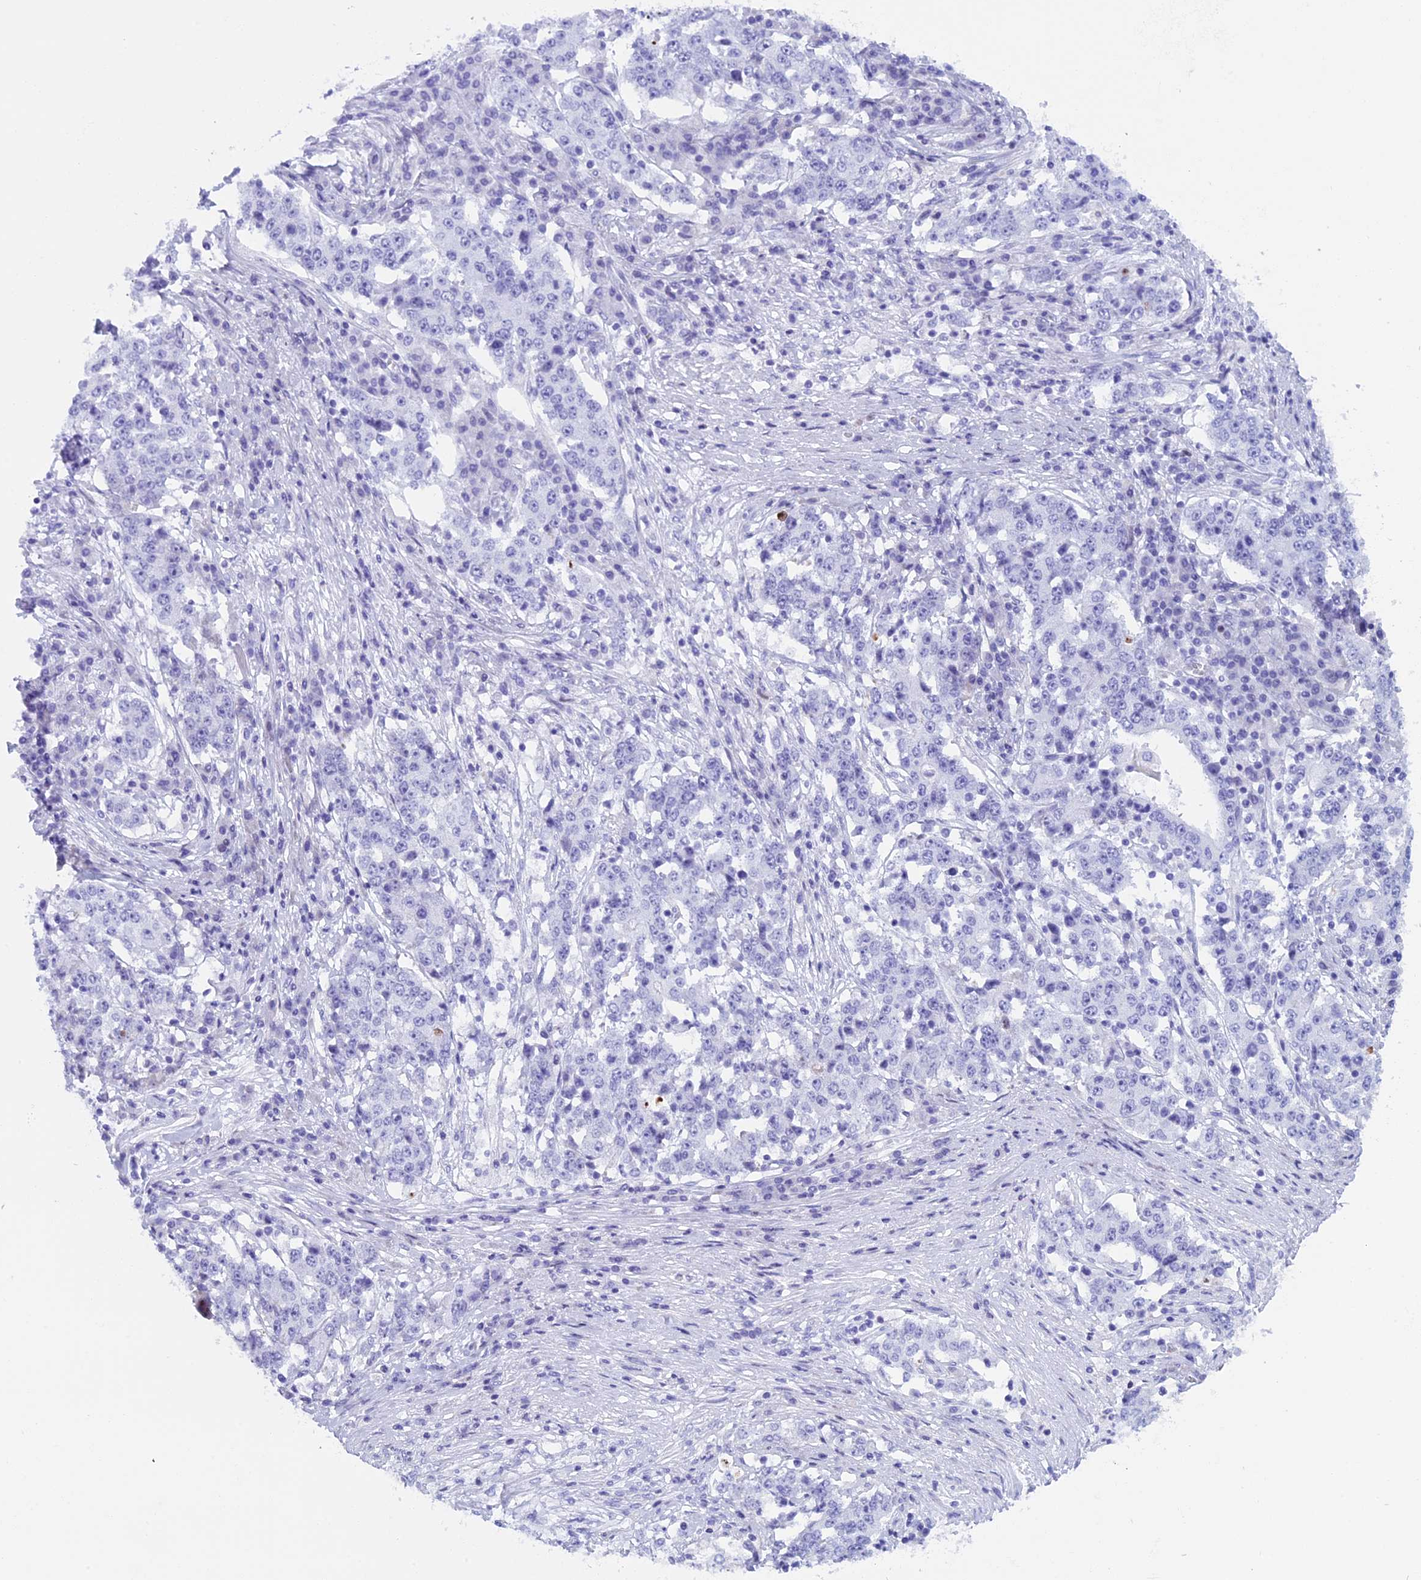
{"staining": {"intensity": "negative", "quantity": "none", "location": "none"}, "tissue": "stomach cancer", "cell_type": "Tumor cells", "image_type": "cancer", "snomed": [{"axis": "morphology", "description": "Adenocarcinoma, NOS"}, {"axis": "topography", "description": "Stomach"}], "caption": "Tumor cells are negative for brown protein staining in adenocarcinoma (stomach).", "gene": "KCTD21", "patient": {"sex": "male", "age": 59}}